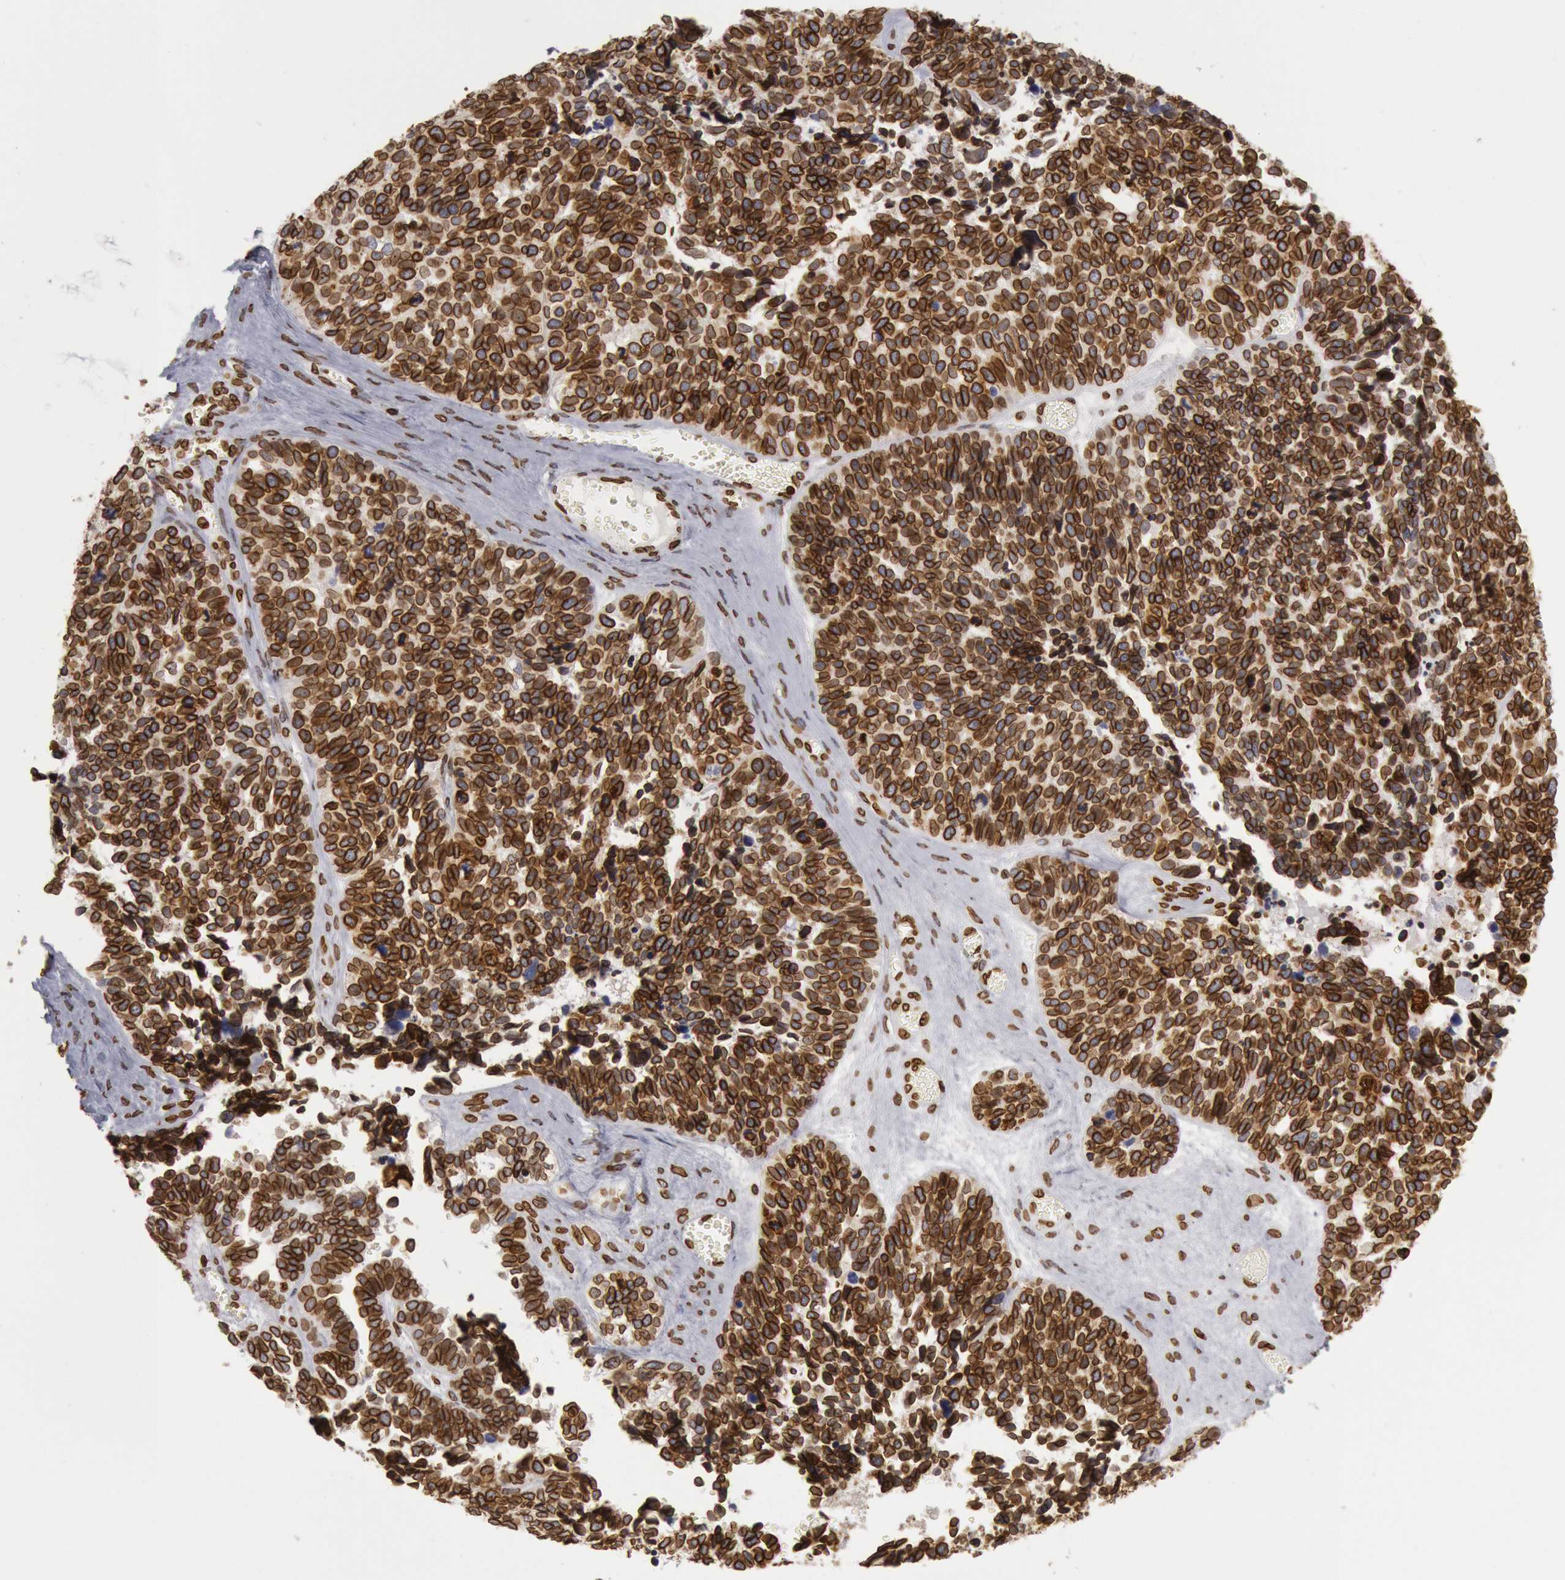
{"staining": {"intensity": "strong", "quantity": ">75%", "location": "nuclear"}, "tissue": "ovarian cancer", "cell_type": "Tumor cells", "image_type": "cancer", "snomed": [{"axis": "morphology", "description": "Cystadenocarcinoma, serous, NOS"}, {"axis": "topography", "description": "Ovary"}], "caption": "Protein staining by IHC exhibits strong nuclear expression in about >75% of tumor cells in ovarian cancer (serous cystadenocarcinoma).", "gene": "SUN2", "patient": {"sex": "female", "age": 77}}